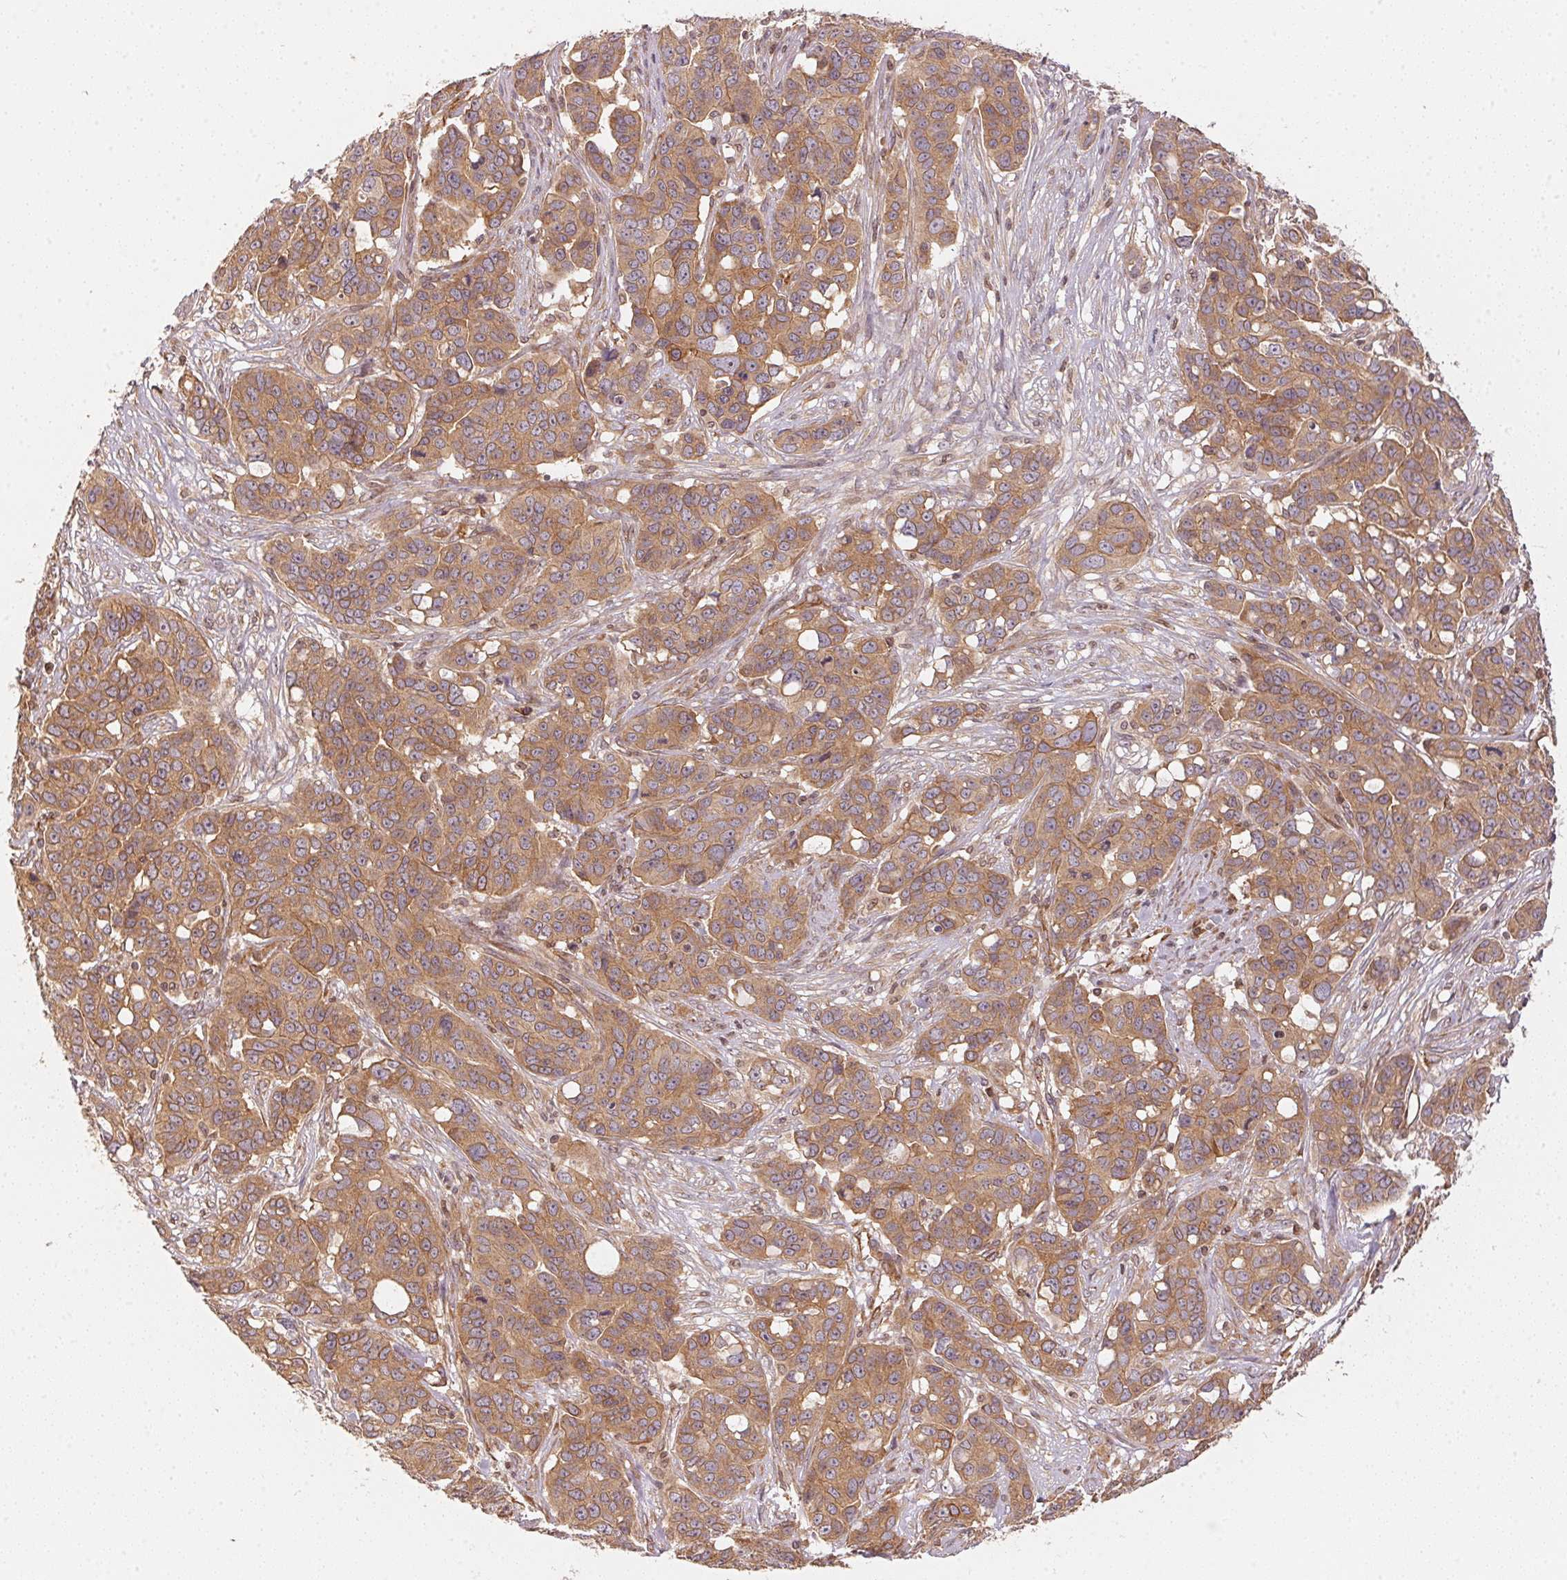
{"staining": {"intensity": "moderate", "quantity": ">75%", "location": "cytoplasmic/membranous"}, "tissue": "ovarian cancer", "cell_type": "Tumor cells", "image_type": "cancer", "snomed": [{"axis": "morphology", "description": "Carcinoma, endometroid"}, {"axis": "topography", "description": "Ovary"}], "caption": "Protein analysis of ovarian cancer tissue exhibits moderate cytoplasmic/membranous expression in approximately >75% of tumor cells.", "gene": "STRN4", "patient": {"sex": "female", "age": 78}}